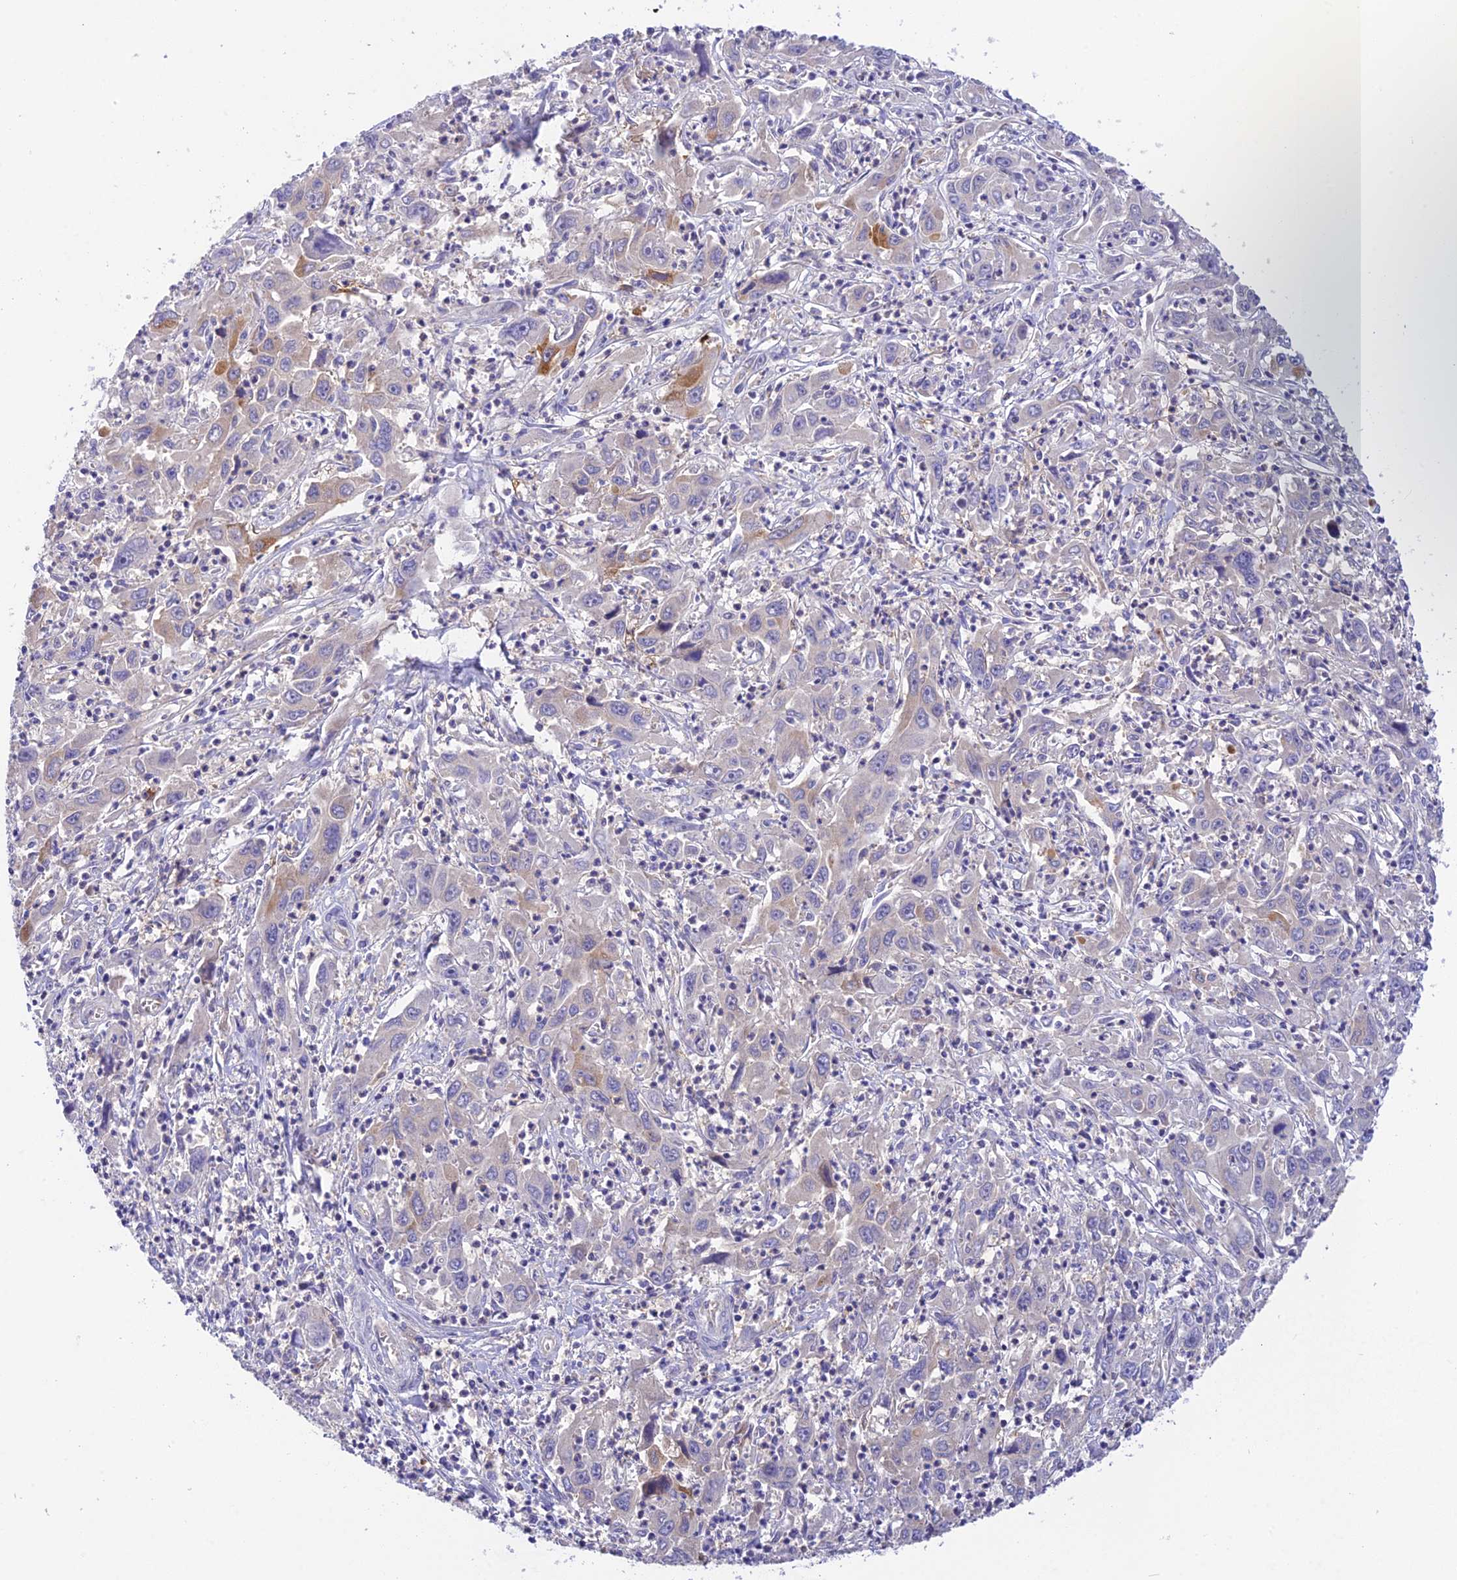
{"staining": {"intensity": "strong", "quantity": "<25%", "location": "cytoplasmic/membranous"}, "tissue": "liver cancer", "cell_type": "Tumor cells", "image_type": "cancer", "snomed": [{"axis": "morphology", "description": "Carcinoma, Hepatocellular, NOS"}, {"axis": "topography", "description": "Liver"}], "caption": "Protein staining of liver cancer (hepatocellular carcinoma) tissue displays strong cytoplasmic/membranous expression in approximately <25% of tumor cells.", "gene": "HDHD2", "patient": {"sex": "male", "age": 63}}